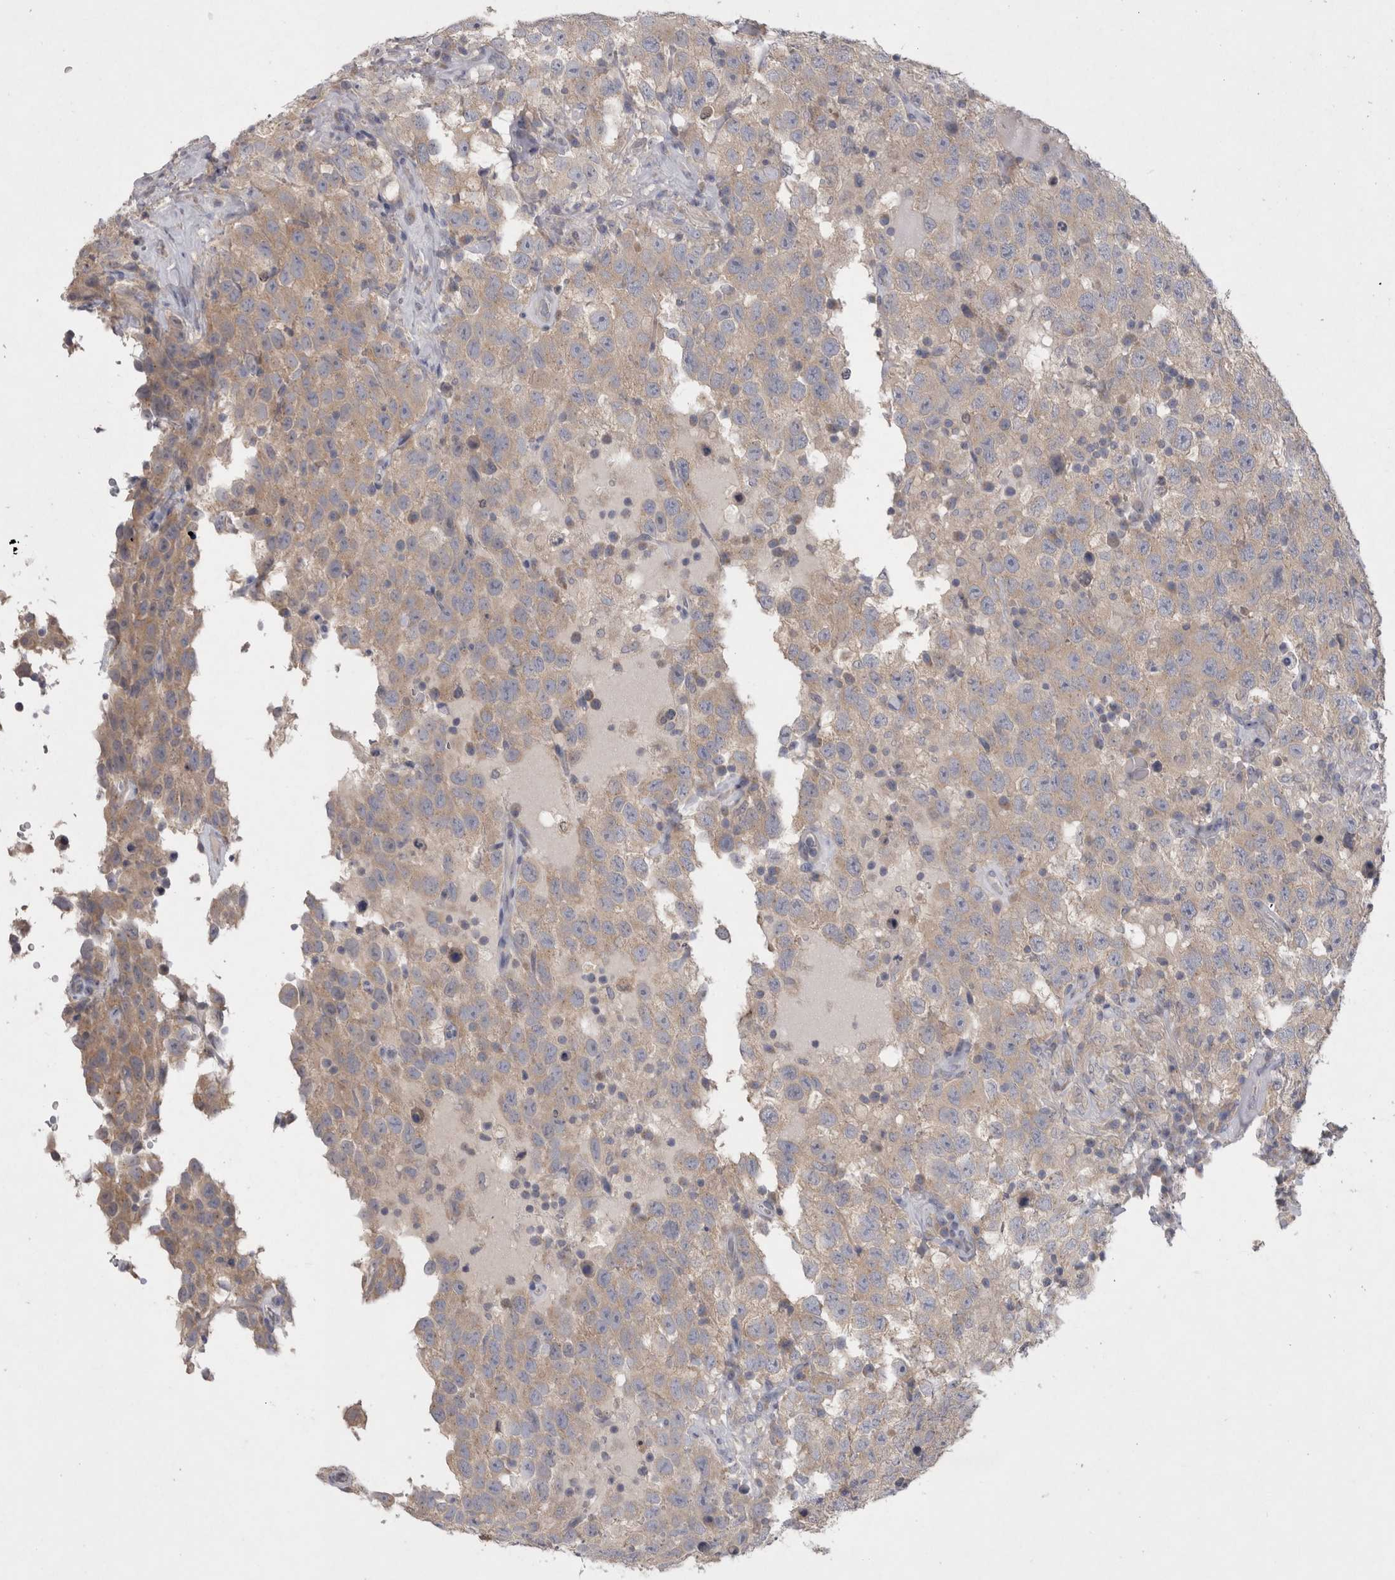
{"staining": {"intensity": "weak", "quantity": "25%-75%", "location": "cytoplasmic/membranous"}, "tissue": "testis cancer", "cell_type": "Tumor cells", "image_type": "cancer", "snomed": [{"axis": "morphology", "description": "Seminoma, NOS"}, {"axis": "topography", "description": "Testis"}], "caption": "Tumor cells exhibit low levels of weak cytoplasmic/membranous staining in approximately 25%-75% of cells in testis cancer (seminoma). (DAB (3,3'-diaminobenzidine) IHC with brightfield microscopy, high magnification).", "gene": "LRRC40", "patient": {"sex": "male", "age": 41}}